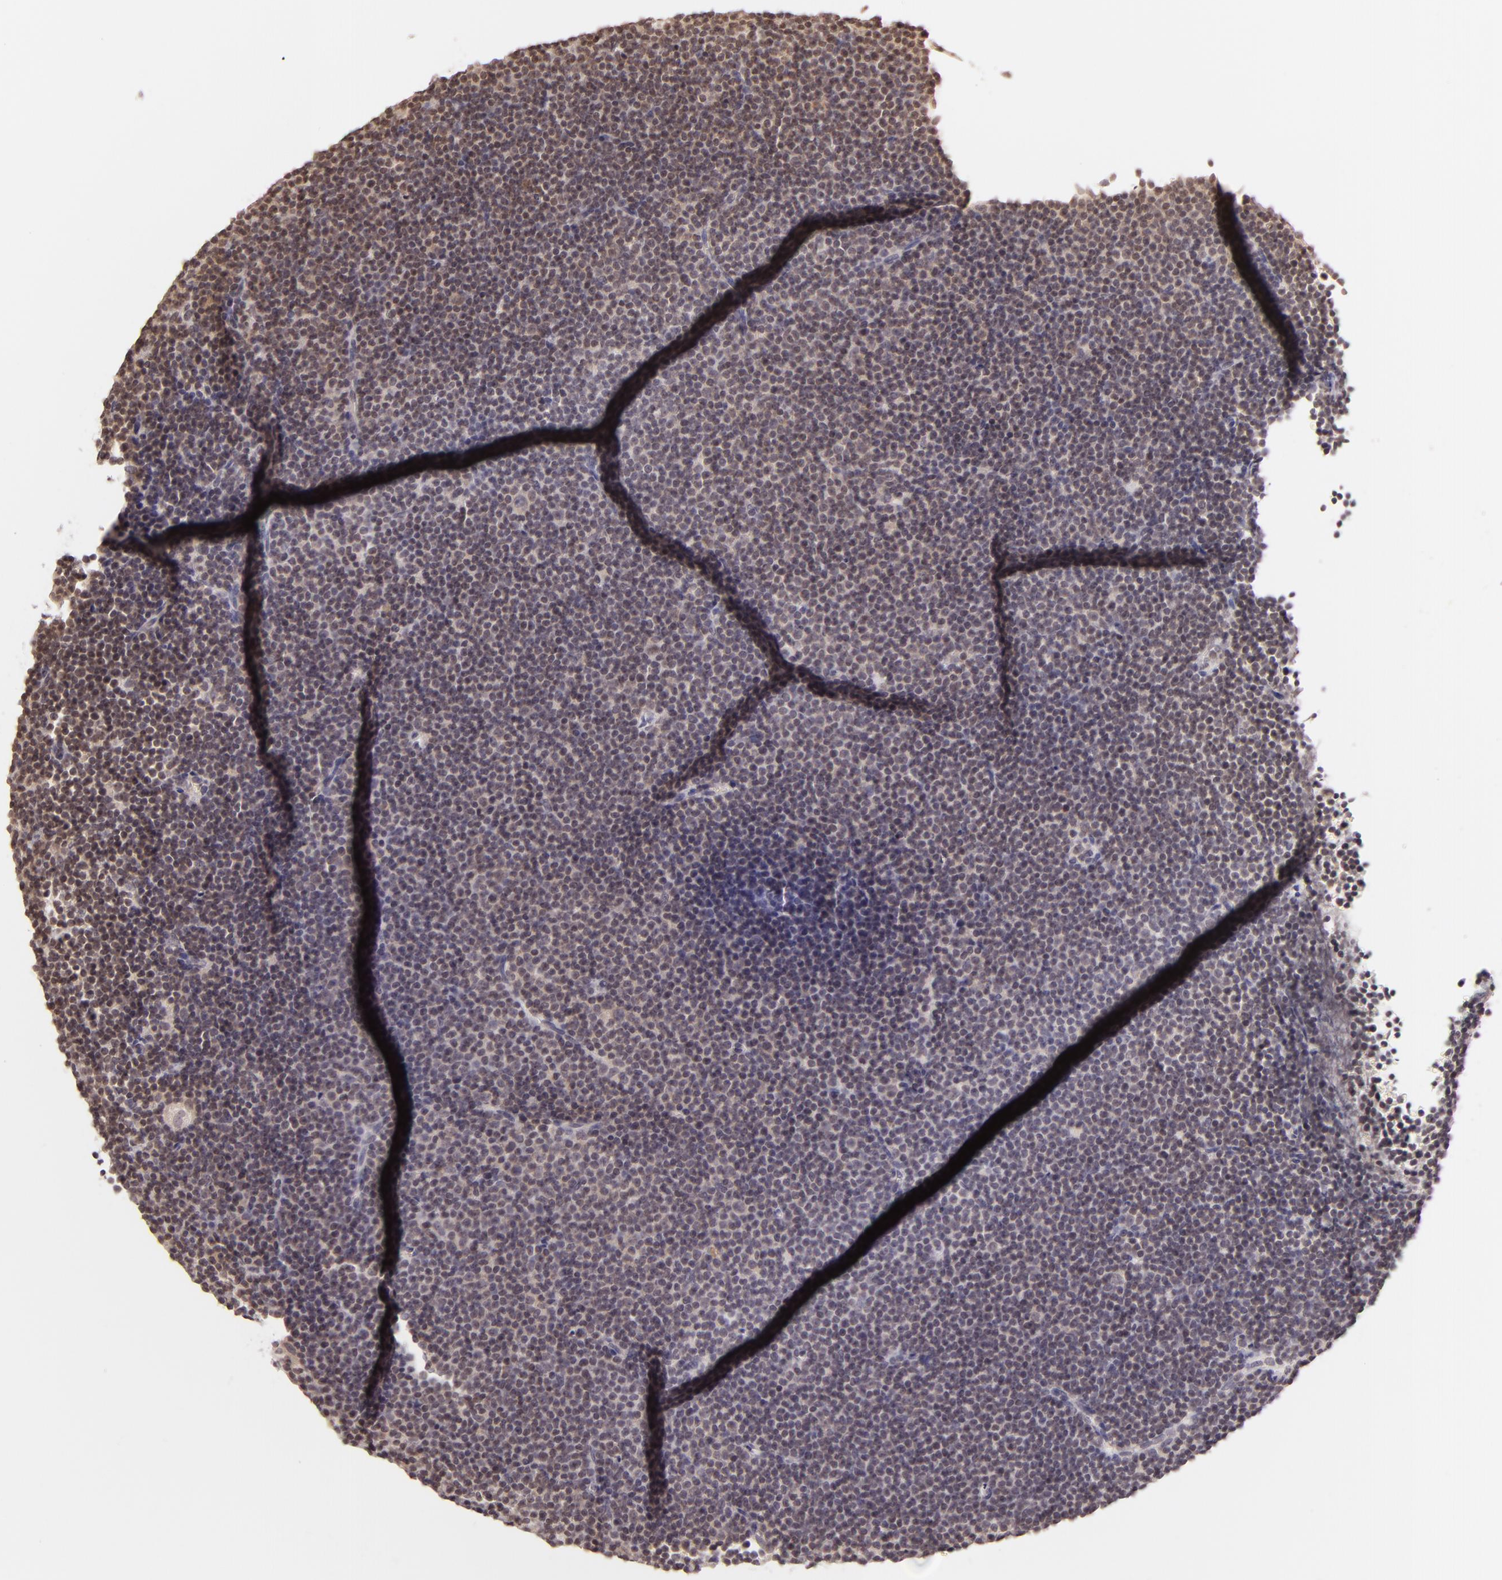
{"staining": {"intensity": "weak", "quantity": "25%-75%", "location": "cytoplasmic/membranous"}, "tissue": "lymphoma", "cell_type": "Tumor cells", "image_type": "cancer", "snomed": [{"axis": "morphology", "description": "Malignant lymphoma, non-Hodgkin's type, Low grade"}, {"axis": "topography", "description": "Lymph node"}], "caption": "IHC staining of lymphoma, which reveals low levels of weak cytoplasmic/membranous positivity in approximately 25%-75% of tumor cells indicating weak cytoplasmic/membranous protein staining. The staining was performed using DAB (brown) for protein detection and nuclei were counterstained in hematoxylin (blue).", "gene": "CASP8", "patient": {"sex": "female", "age": 69}}